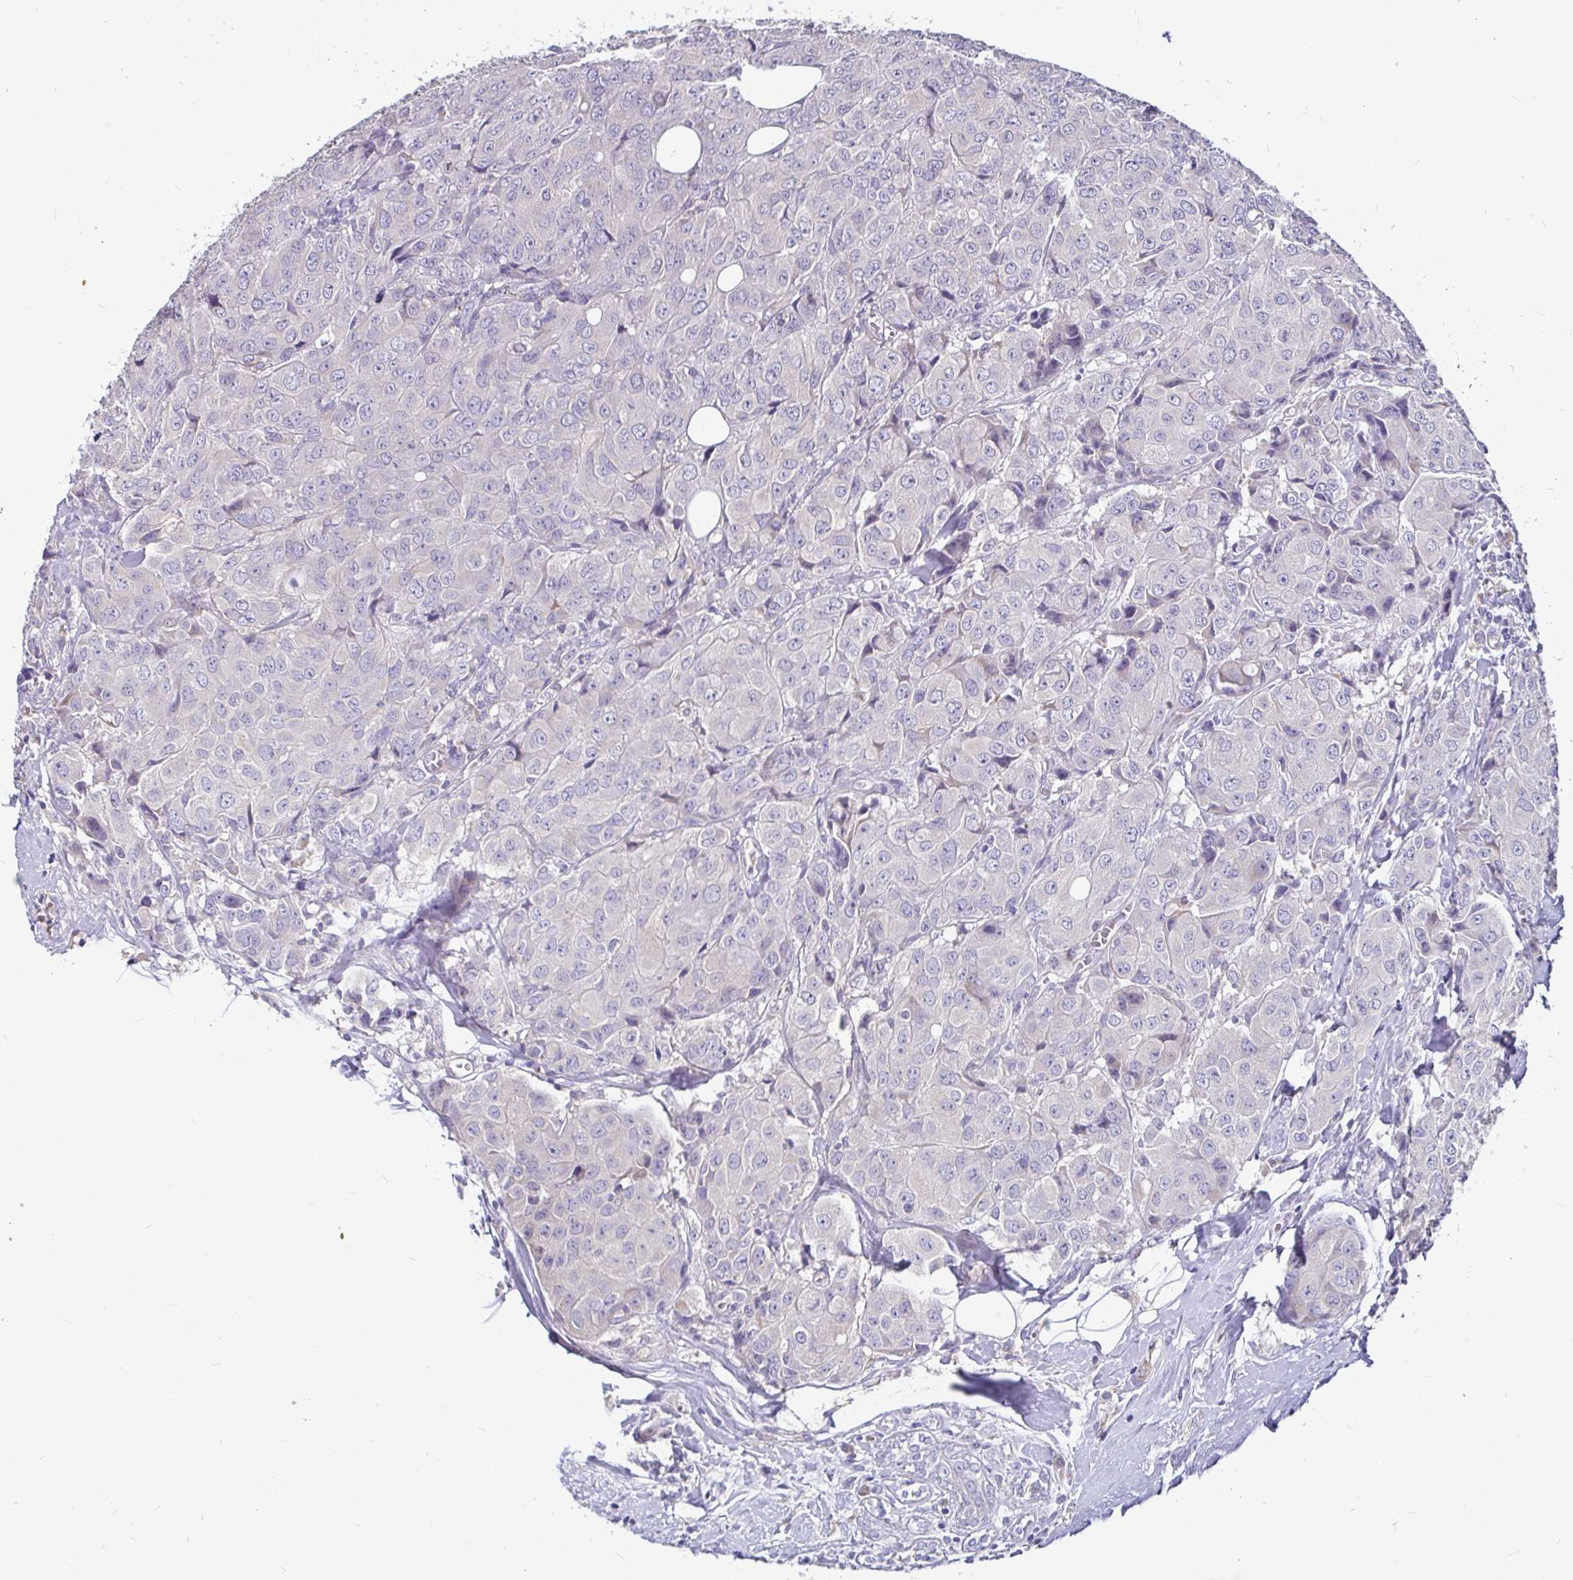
{"staining": {"intensity": "negative", "quantity": "none", "location": "none"}, "tissue": "breast cancer", "cell_type": "Tumor cells", "image_type": "cancer", "snomed": [{"axis": "morphology", "description": "Duct carcinoma"}, {"axis": "topography", "description": "Breast"}], "caption": "Tumor cells show no significant protein expression in infiltrating ductal carcinoma (breast). (Immunohistochemistry, brightfield microscopy, high magnification).", "gene": "ADAMTS6", "patient": {"sex": "female", "age": 43}}